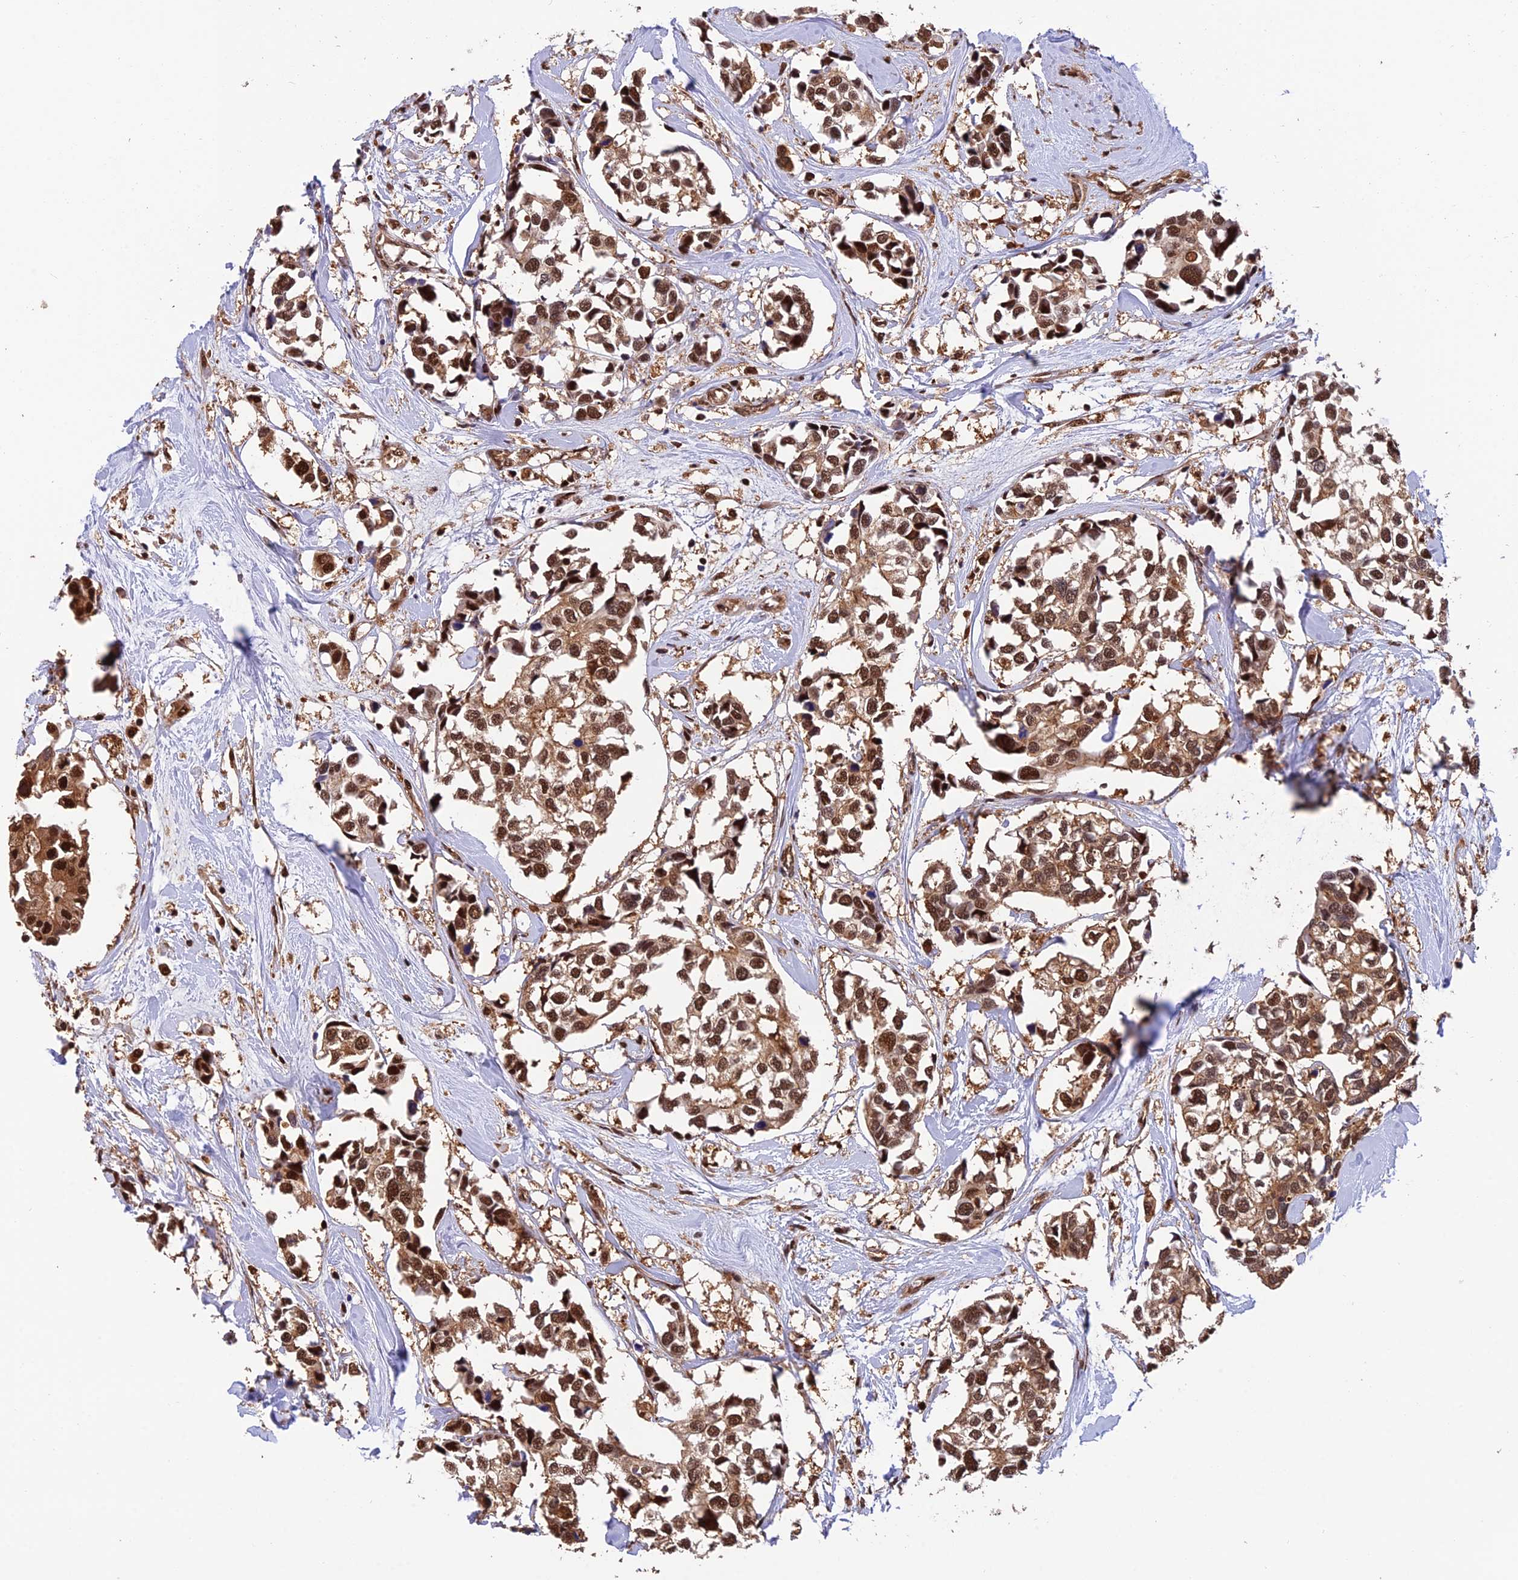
{"staining": {"intensity": "moderate", "quantity": ">75%", "location": "cytoplasmic/membranous,nuclear"}, "tissue": "breast cancer", "cell_type": "Tumor cells", "image_type": "cancer", "snomed": [{"axis": "morphology", "description": "Duct carcinoma"}, {"axis": "topography", "description": "Breast"}], "caption": "About >75% of tumor cells in human breast cancer show moderate cytoplasmic/membranous and nuclear protein expression as visualized by brown immunohistochemical staining.", "gene": "PSMB3", "patient": {"sex": "female", "age": 83}}